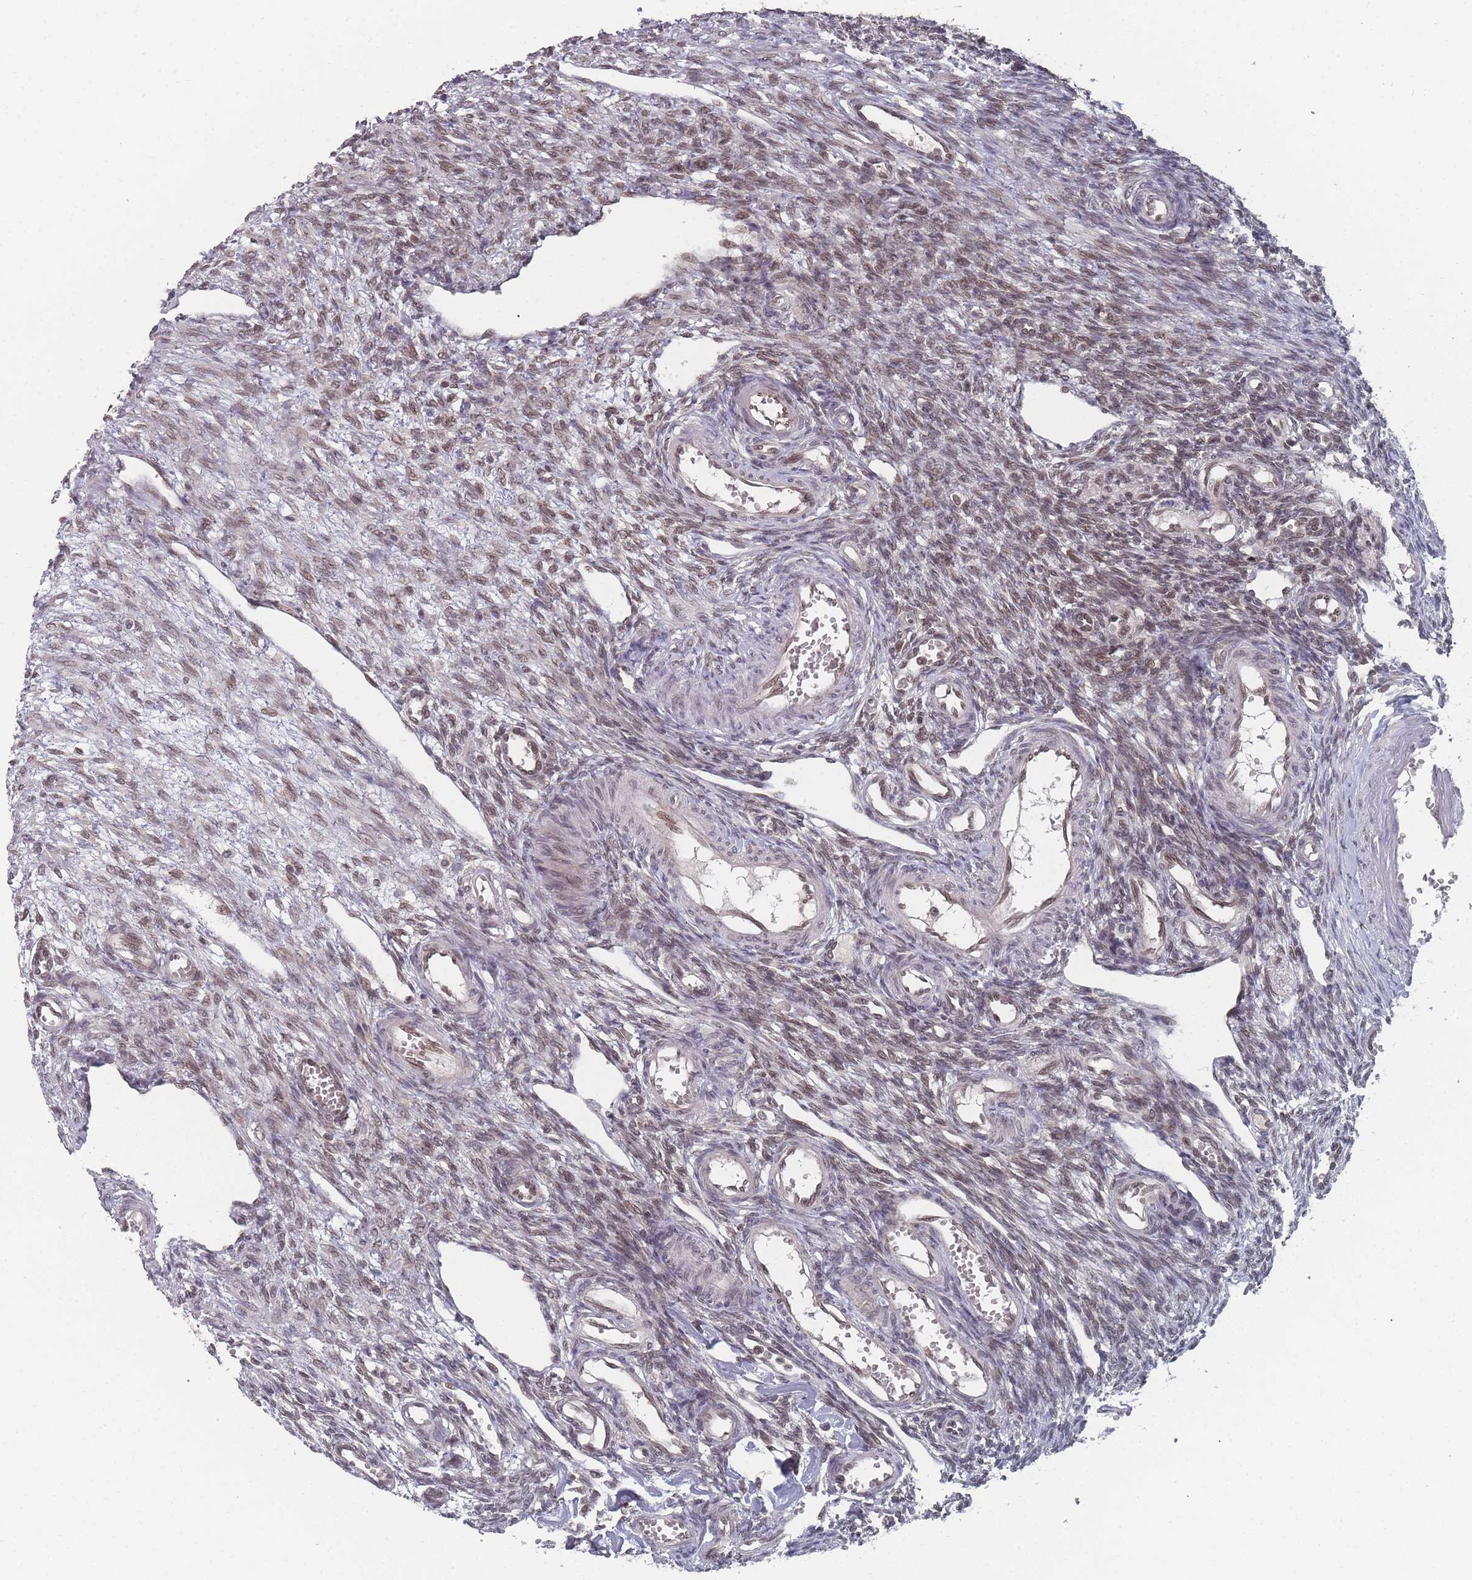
{"staining": {"intensity": "moderate", "quantity": ">75%", "location": "nuclear"}, "tissue": "ovary", "cell_type": "Follicle cells", "image_type": "normal", "snomed": [{"axis": "morphology", "description": "Normal tissue, NOS"}, {"axis": "morphology", "description": "Cyst, NOS"}, {"axis": "topography", "description": "Ovary"}], "caption": "Immunohistochemical staining of unremarkable ovary exhibits >75% levels of moderate nuclear protein expression in approximately >75% of follicle cells.", "gene": "TBC1D25", "patient": {"sex": "female", "age": 33}}